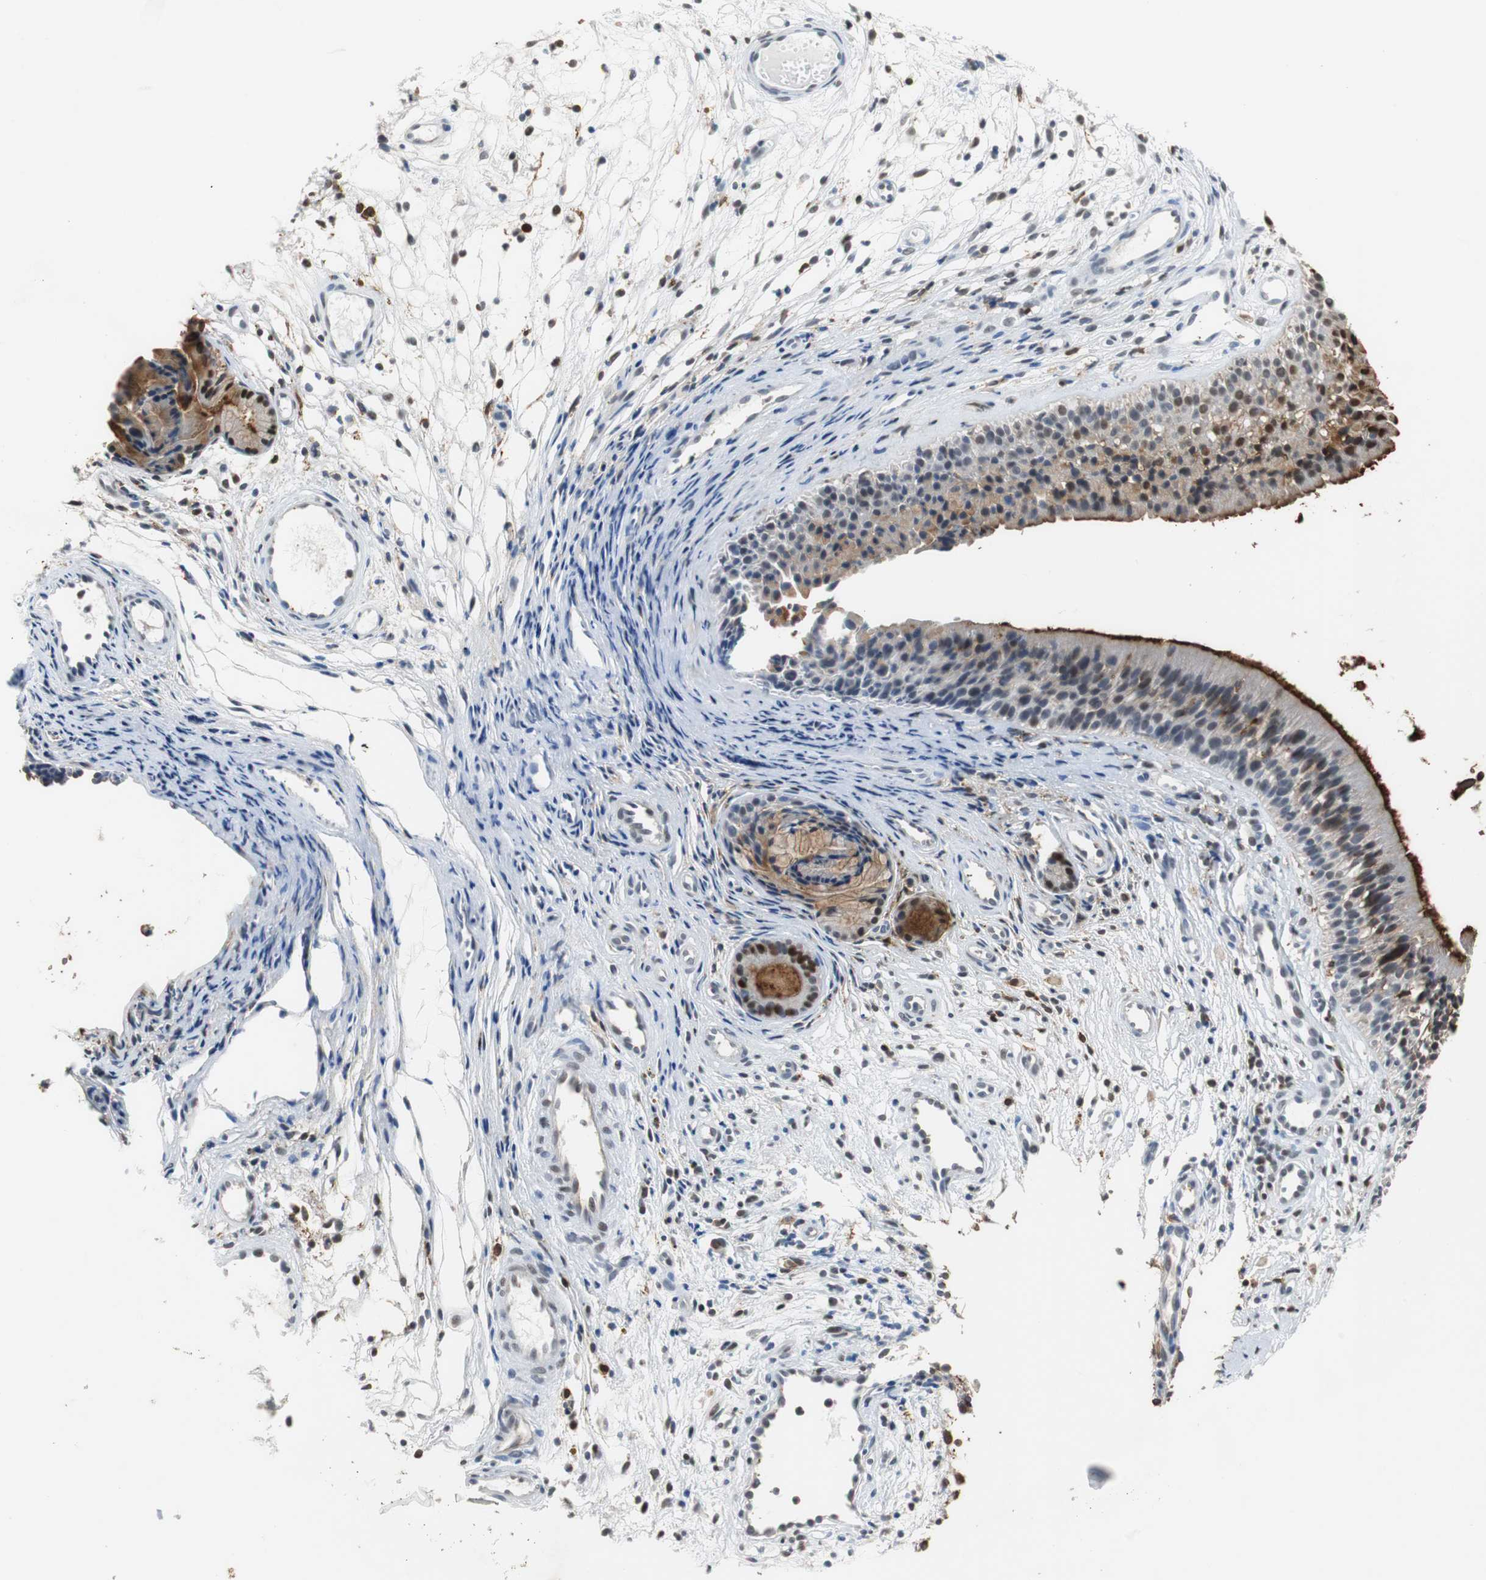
{"staining": {"intensity": "strong", "quantity": "25%-75%", "location": "cytoplasmic/membranous,nuclear"}, "tissue": "nasopharynx", "cell_type": "Respiratory epithelial cells", "image_type": "normal", "snomed": [{"axis": "morphology", "description": "Normal tissue, NOS"}, {"axis": "topography", "description": "Nasopharynx"}], "caption": "Strong cytoplasmic/membranous,nuclear protein staining is present in about 25%-75% of respiratory epithelial cells in nasopharynx.", "gene": "SIRT1", "patient": {"sex": "female", "age": 54}}